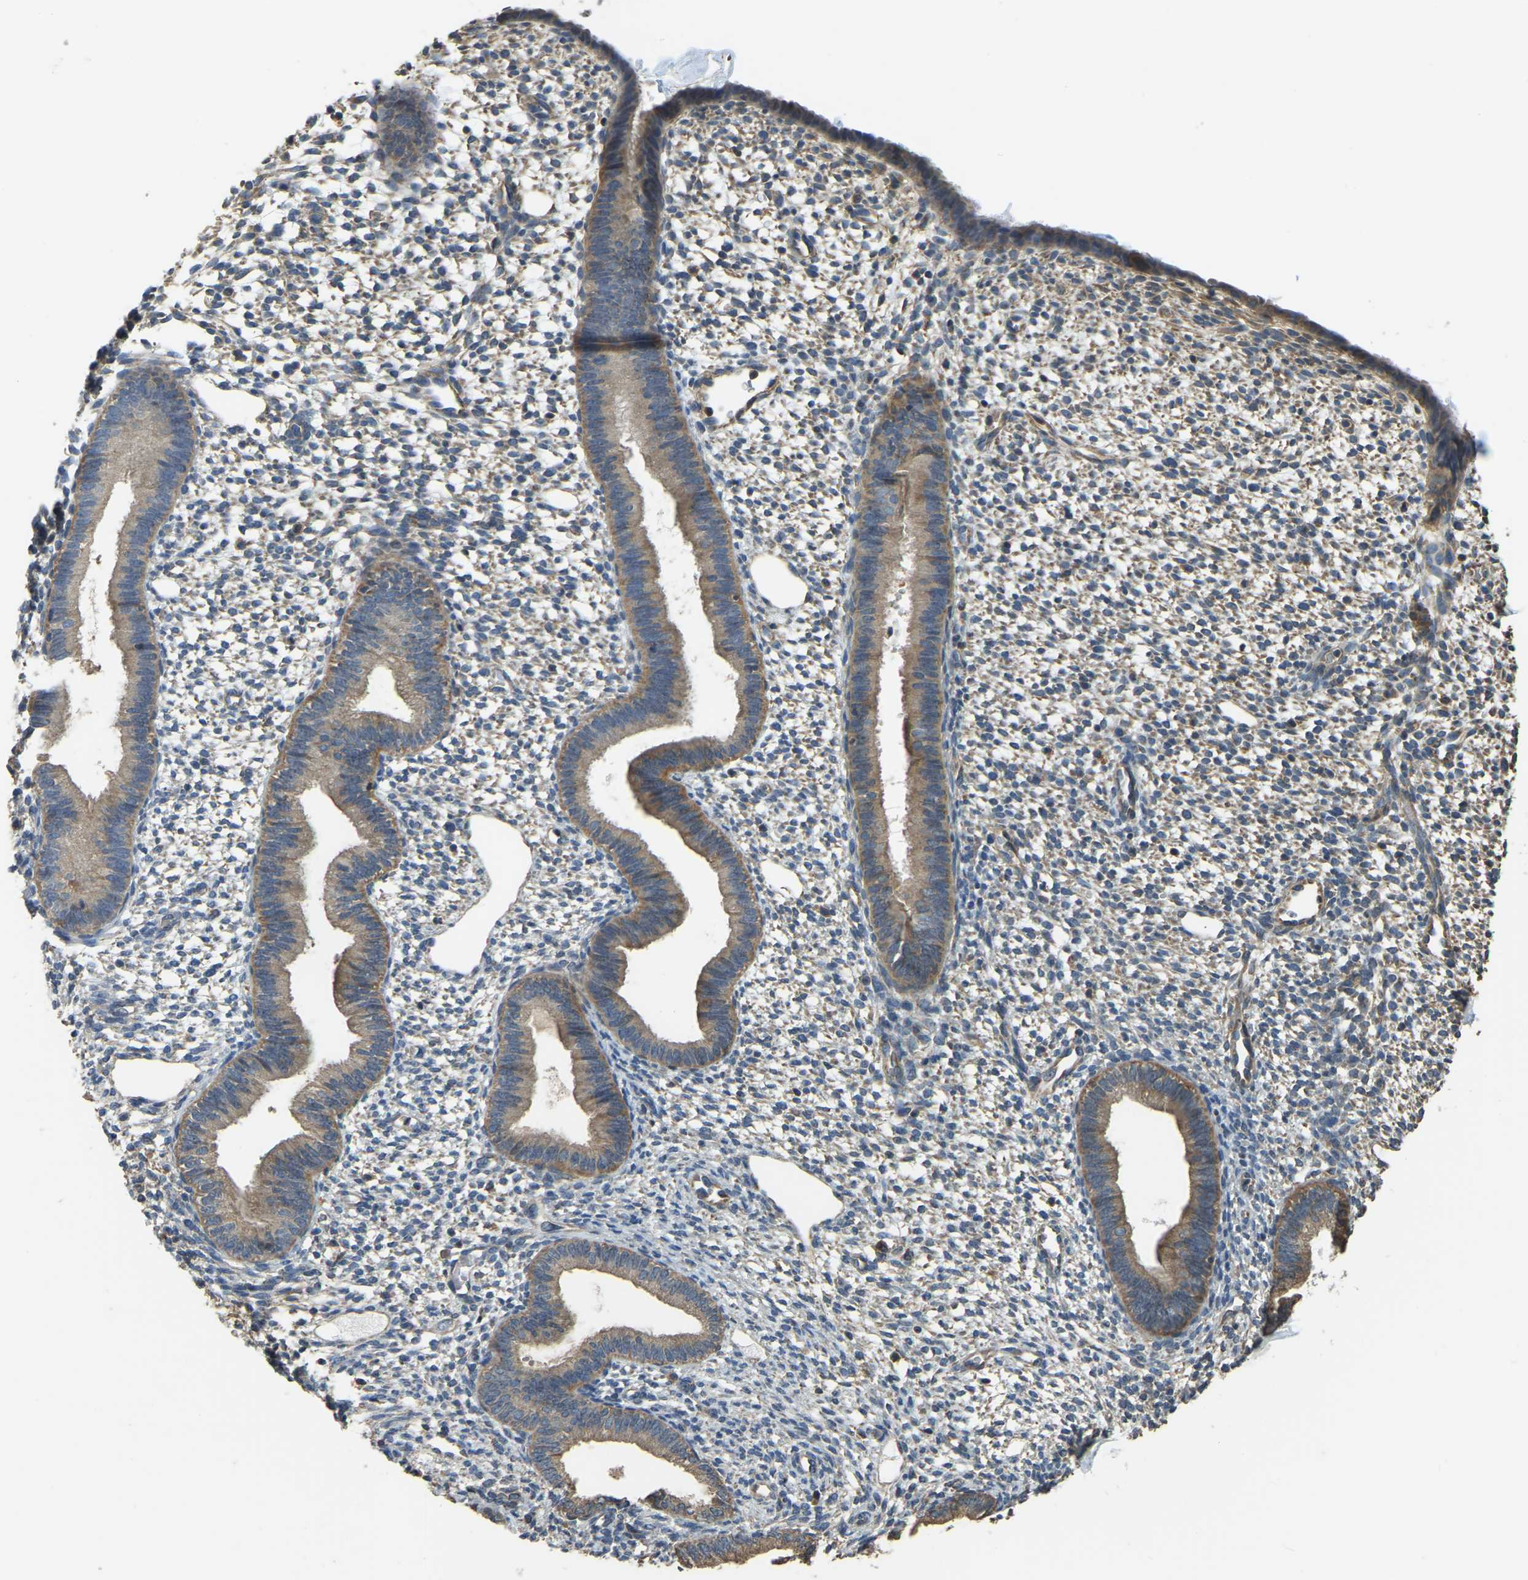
{"staining": {"intensity": "moderate", "quantity": "<25%", "location": "cytoplasmic/membranous"}, "tissue": "endometrium", "cell_type": "Cells in endometrial stroma", "image_type": "normal", "snomed": [{"axis": "morphology", "description": "Normal tissue, NOS"}, {"axis": "topography", "description": "Endometrium"}], "caption": "Protein expression analysis of normal endometrium shows moderate cytoplasmic/membranous staining in about <25% of cells in endometrial stroma. (Stains: DAB (3,3'-diaminobenzidine) in brown, nuclei in blue, Microscopy: brightfield microscopy at high magnification).", "gene": "GNG2", "patient": {"sex": "female", "age": 46}}